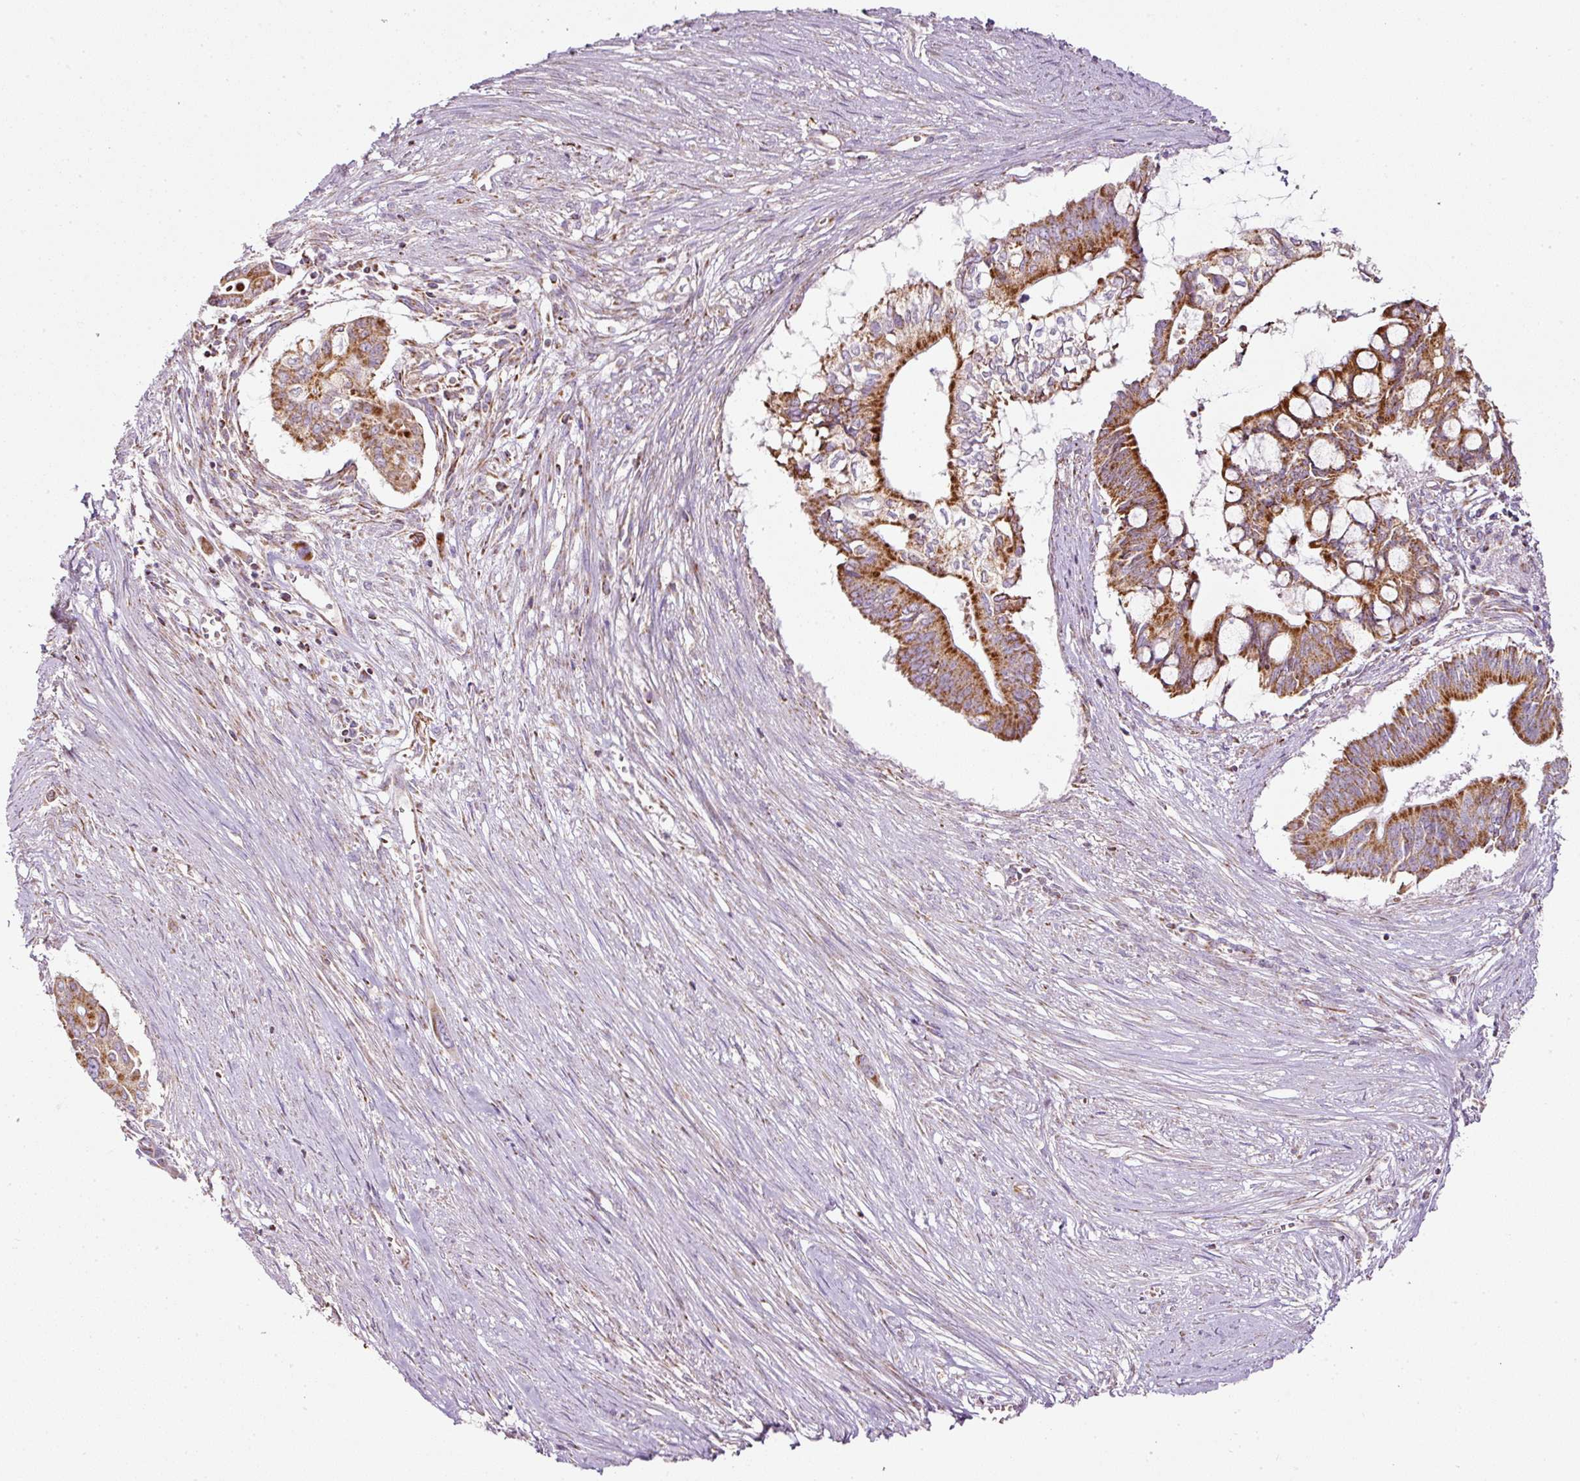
{"staining": {"intensity": "strong", "quantity": ">75%", "location": "cytoplasmic/membranous"}, "tissue": "pancreatic cancer", "cell_type": "Tumor cells", "image_type": "cancer", "snomed": [{"axis": "morphology", "description": "Adenocarcinoma, NOS"}, {"axis": "topography", "description": "Pancreas"}], "caption": "Immunohistochemistry staining of pancreatic cancer (adenocarcinoma), which reveals high levels of strong cytoplasmic/membranous staining in approximately >75% of tumor cells indicating strong cytoplasmic/membranous protein positivity. The staining was performed using DAB (brown) for protein detection and nuclei were counterstained in hematoxylin (blue).", "gene": "SDHA", "patient": {"sex": "male", "age": 68}}